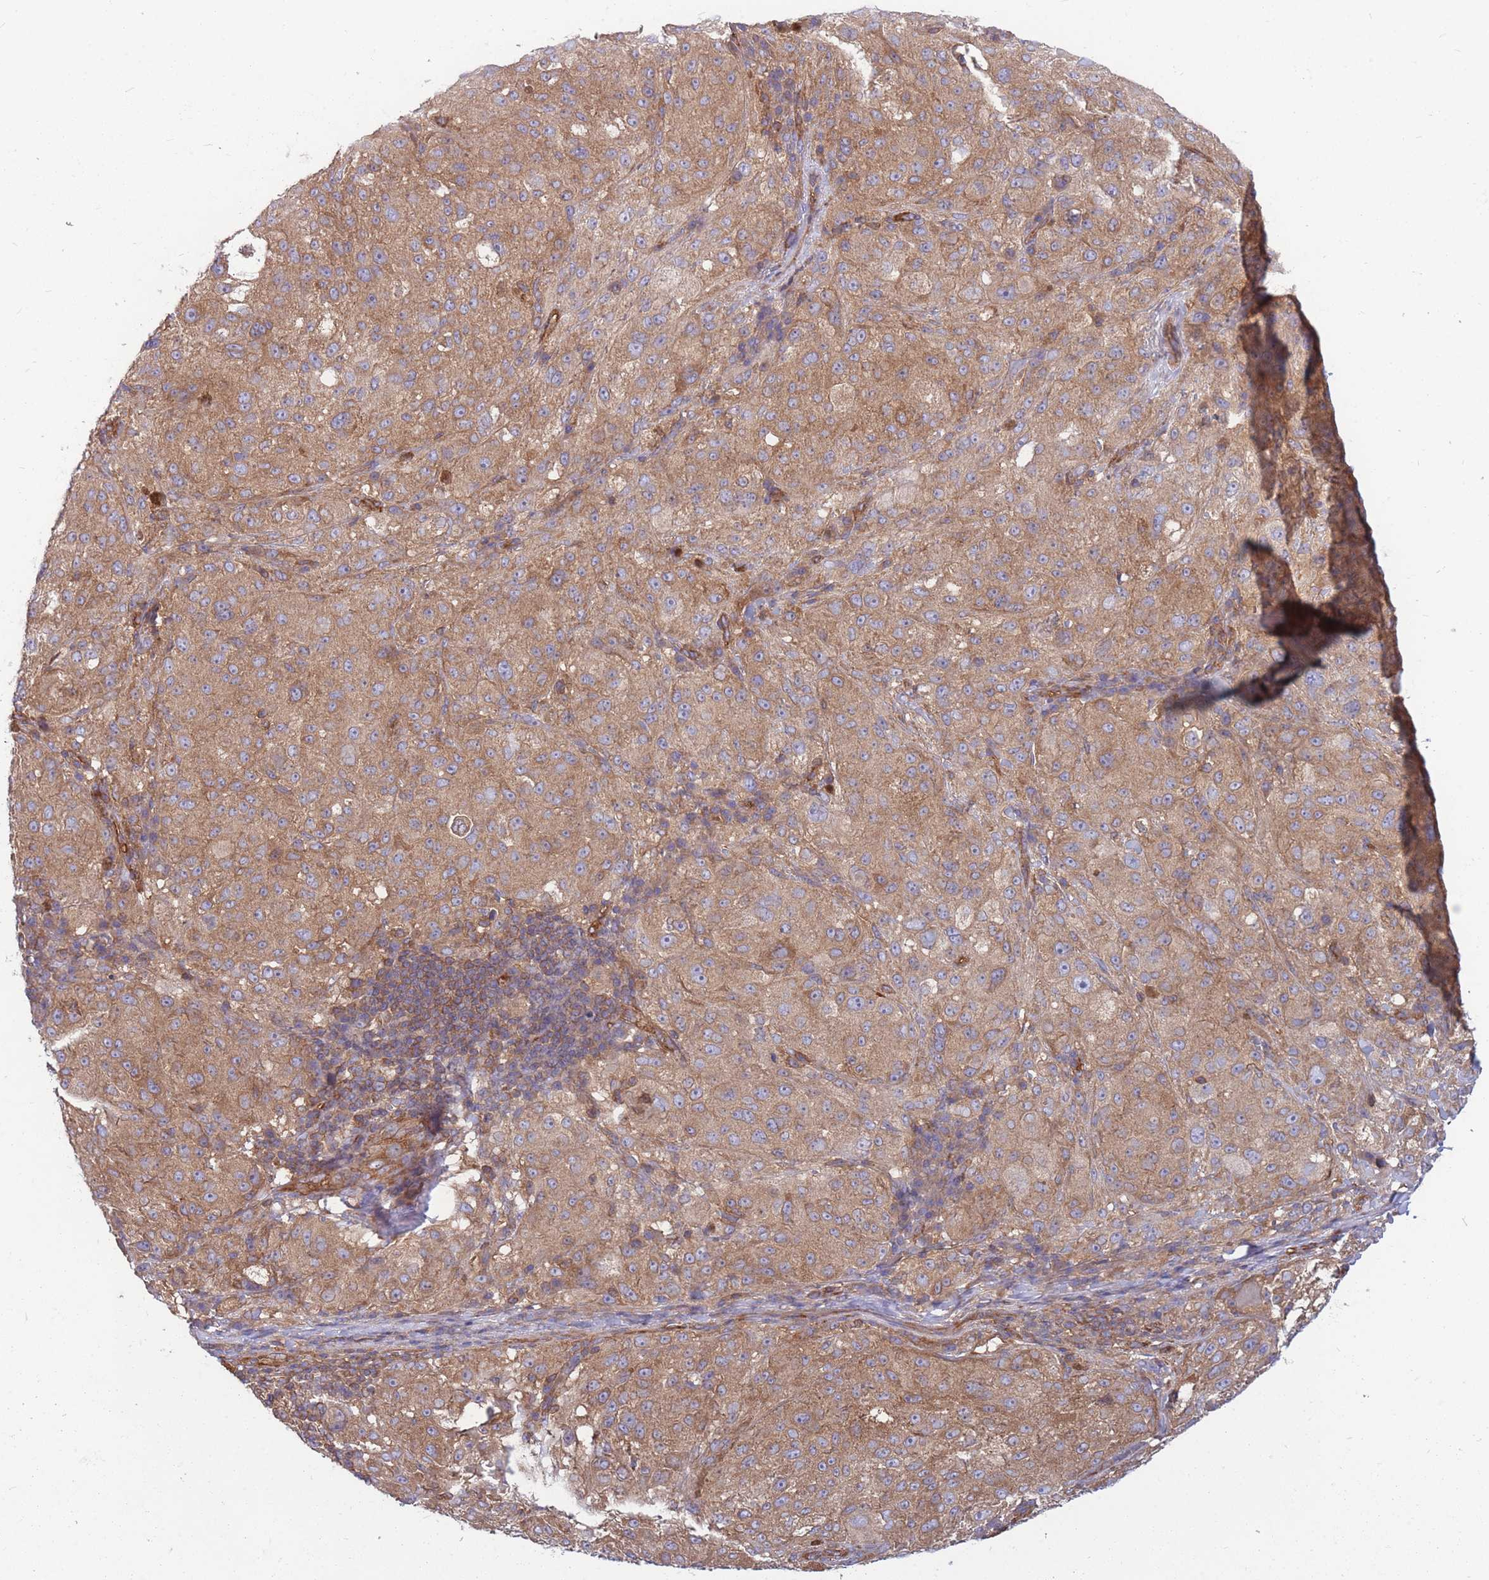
{"staining": {"intensity": "moderate", "quantity": ">75%", "location": "cytoplasmic/membranous"}, "tissue": "melanoma", "cell_type": "Tumor cells", "image_type": "cancer", "snomed": [{"axis": "morphology", "description": "Necrosis, NOS"}, {"axis": "morphology", "description": "Malignant melanoma, NOS"}, {"axis": "topography", "description": "Skin"}], "caption": "Immunohistochemistry of human melanoma reveals medium levels of moderate cytoplasmic/membranous expression in about >75% of tumor cells.", "gene": "GGA1", "patient": {"sex": "female", "age": 87}}